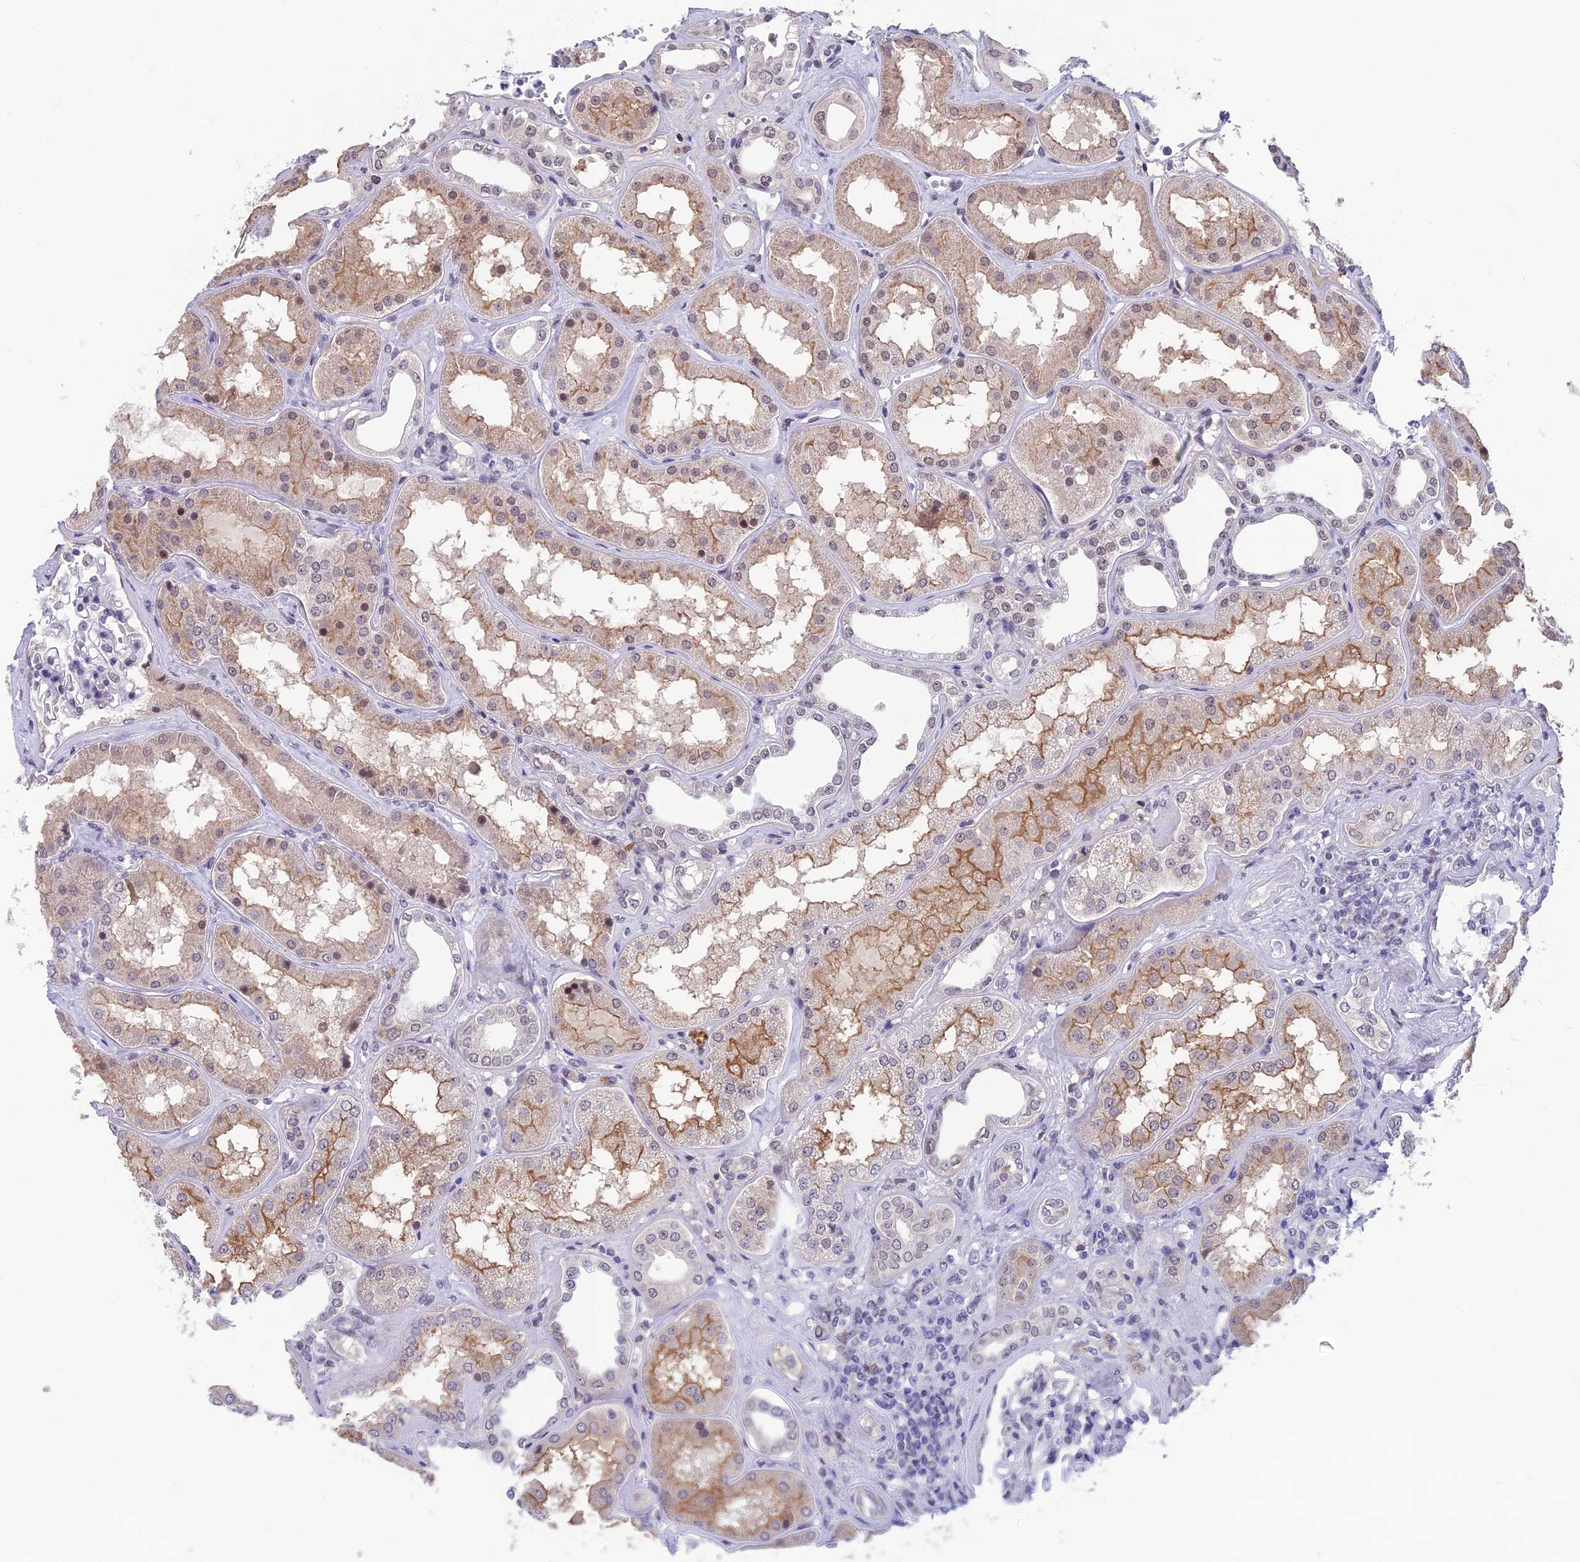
{"staining": {"intensity": "negative", "quantity": "none", "location": "none"}, "tissue": "kidney", "cell_type": "Cells in glomeruli", "image_type": "normal", "snomed": [{"axis": "morphology", "description": "Normal tissue, NOS"}, {"axis": "topography", "description": "Kidney"}], "caption": "Immunohistochemistry (IHC) micrograph of normal kidney: human kidney stained with DAB (3,3'-diaminobenzidine) shows no significant protein staining in cells in glomeruli.", "gene": "FKBPL", "patient": {"sex": "female", "age": 56}}